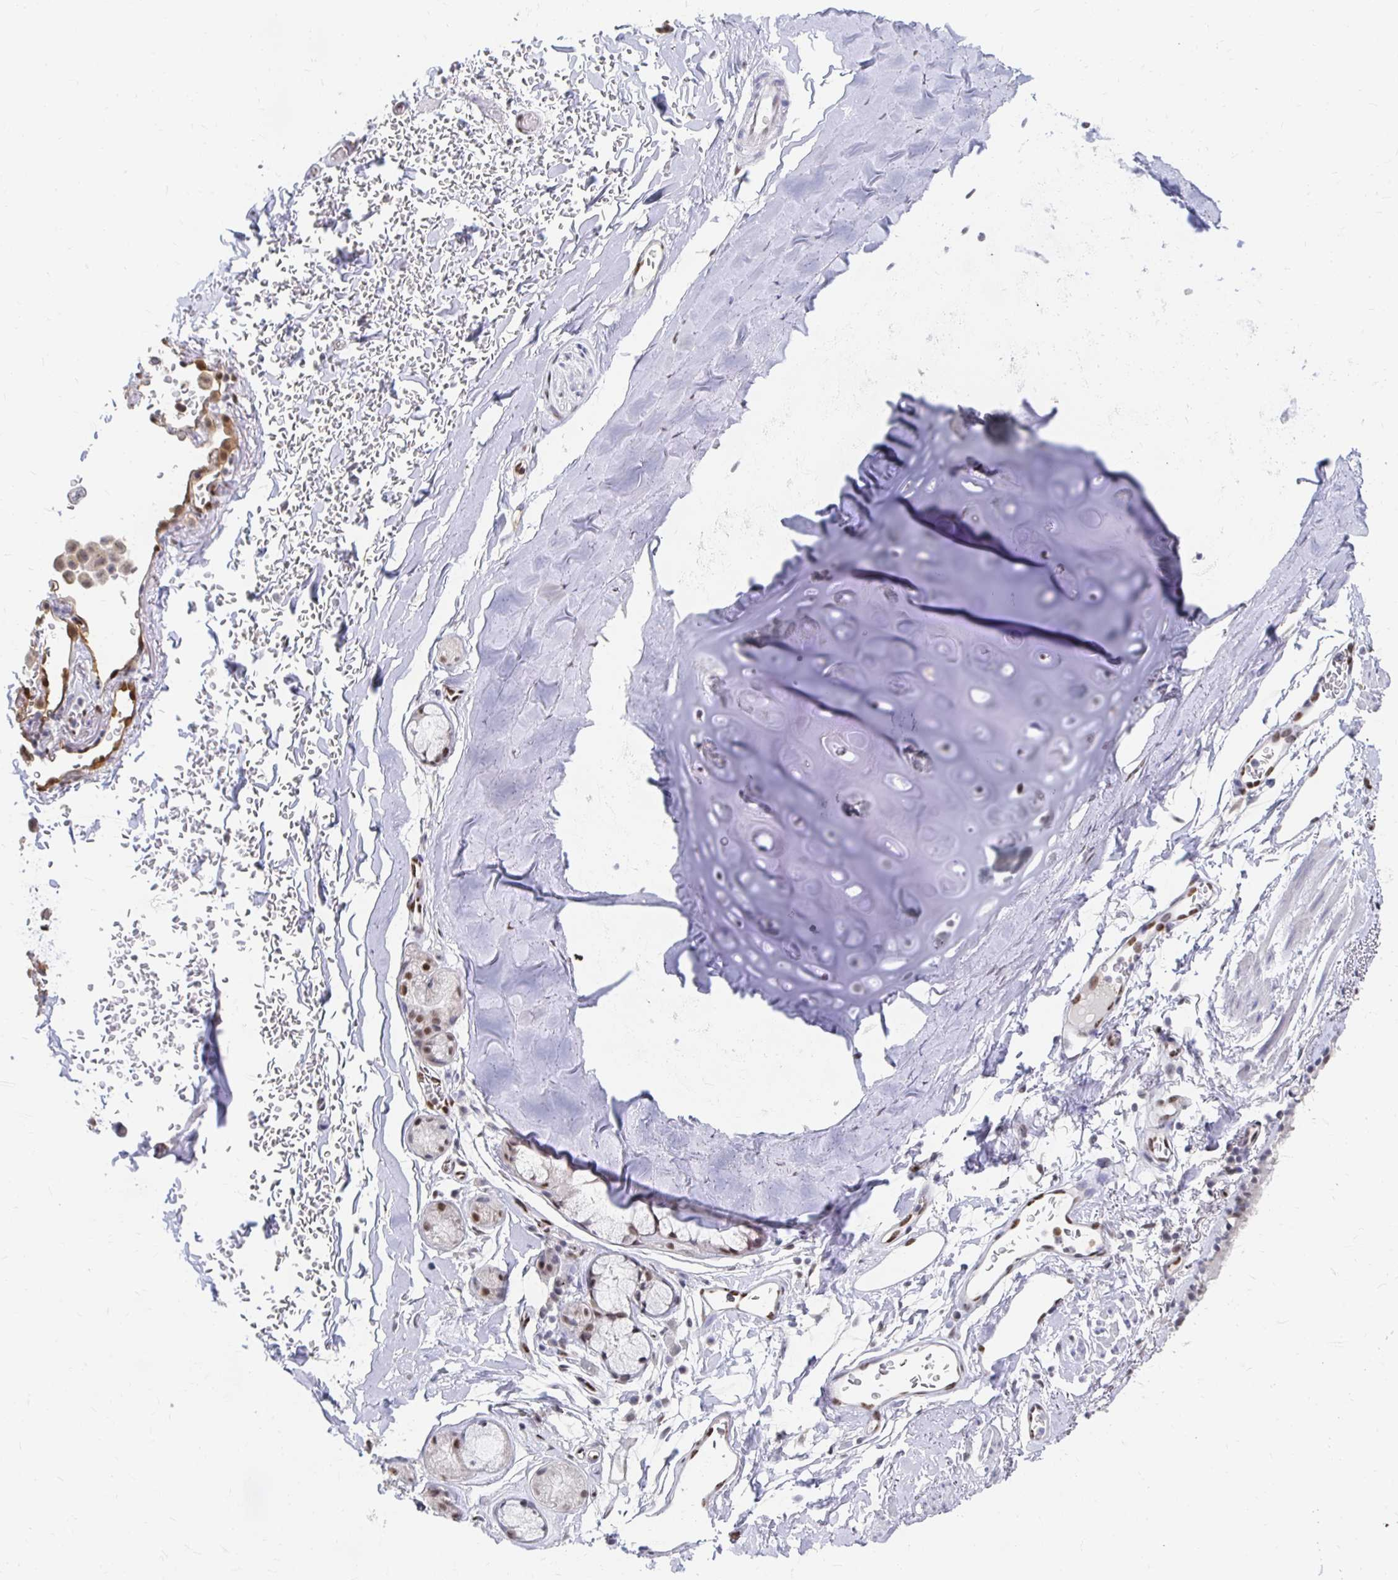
{"staining": {"intensity": "negative", "quantity": "none", "location": "none"}, "tissue": "adipose tissue", "cell_type": "Adipocytes", "image_type": "normal", "snomed": [{"axis": "morphology", "description": "Normal tissue, NOS"}, {"axis": "topography", "description": "Cartilage tissue"}, {"axis": "topography", "description": "Bronchus"}, {"axis": "topography", "description": "Peripheral nerve tissue"}], "caption": "A histopathology image of adipose tissue stained for a protein shows no brown staining in adipocytes. The staining is performed using DAB (3,3'-diaminobenzidine) brown chromogen with nuclei counter-stained in using hematoxylin.", "gene": "CLIC3", "patient": {"sex": "male", "age": 67}}